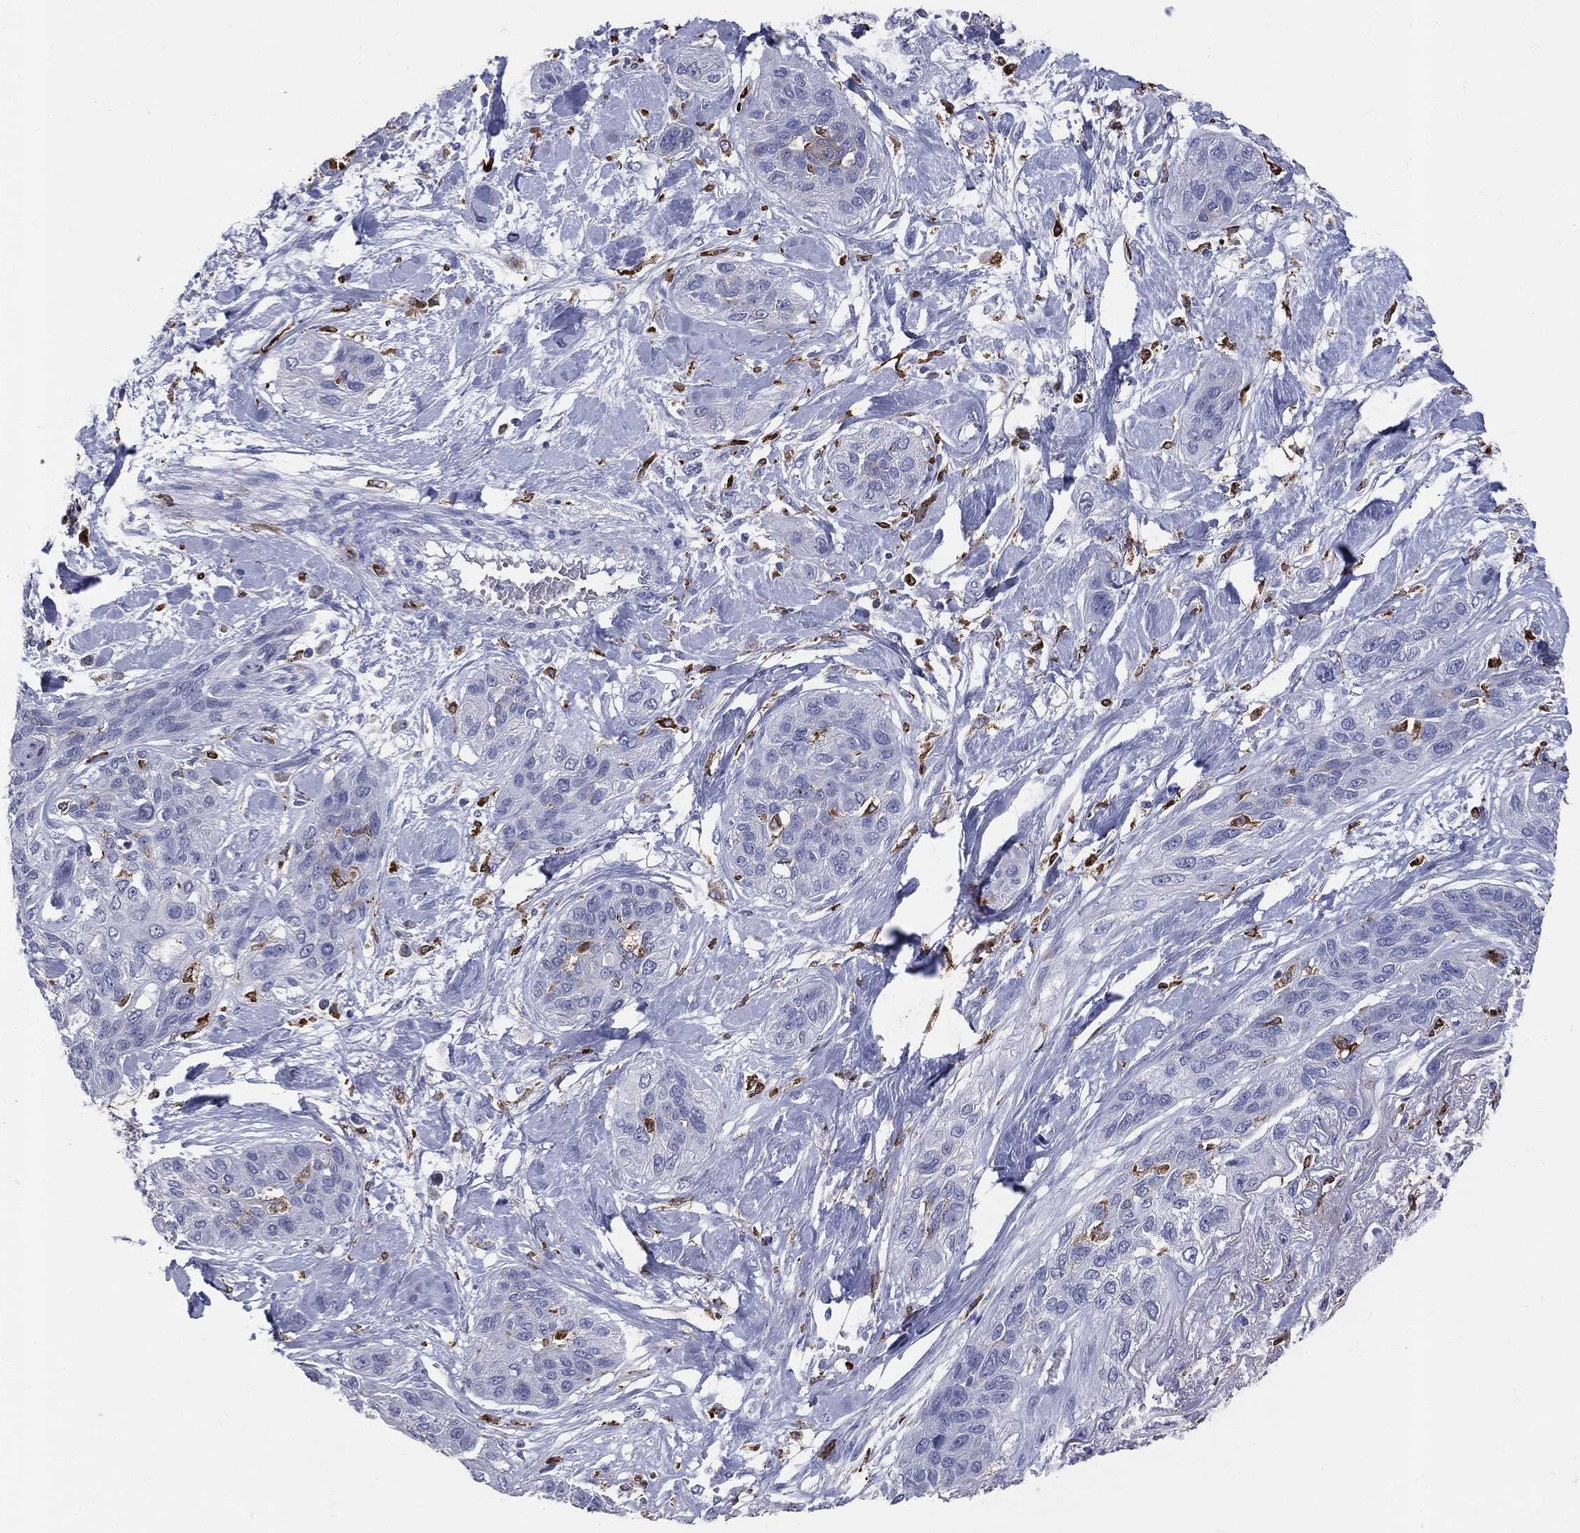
{"staining": {"intensity": "negative", "quantity": "none", "location": "none"}, "tissue": "lung cancer", "cell_type": "Tumor cells", "image_type": "cancer", "snomed": [{"axis": "morphology", "description": "Squamous cell carcinoma, NOS"}, {"axis": "topography", "description": "Lung"}], "caption": "DAB (3,3'-diaminobenzidine) immunohistochemical staining of human lung squamous cell carcinoma demonstrates no significant positivity in tumor cells.", "gene": "CD74", "patient": {"sex": "female", "age": 70}}